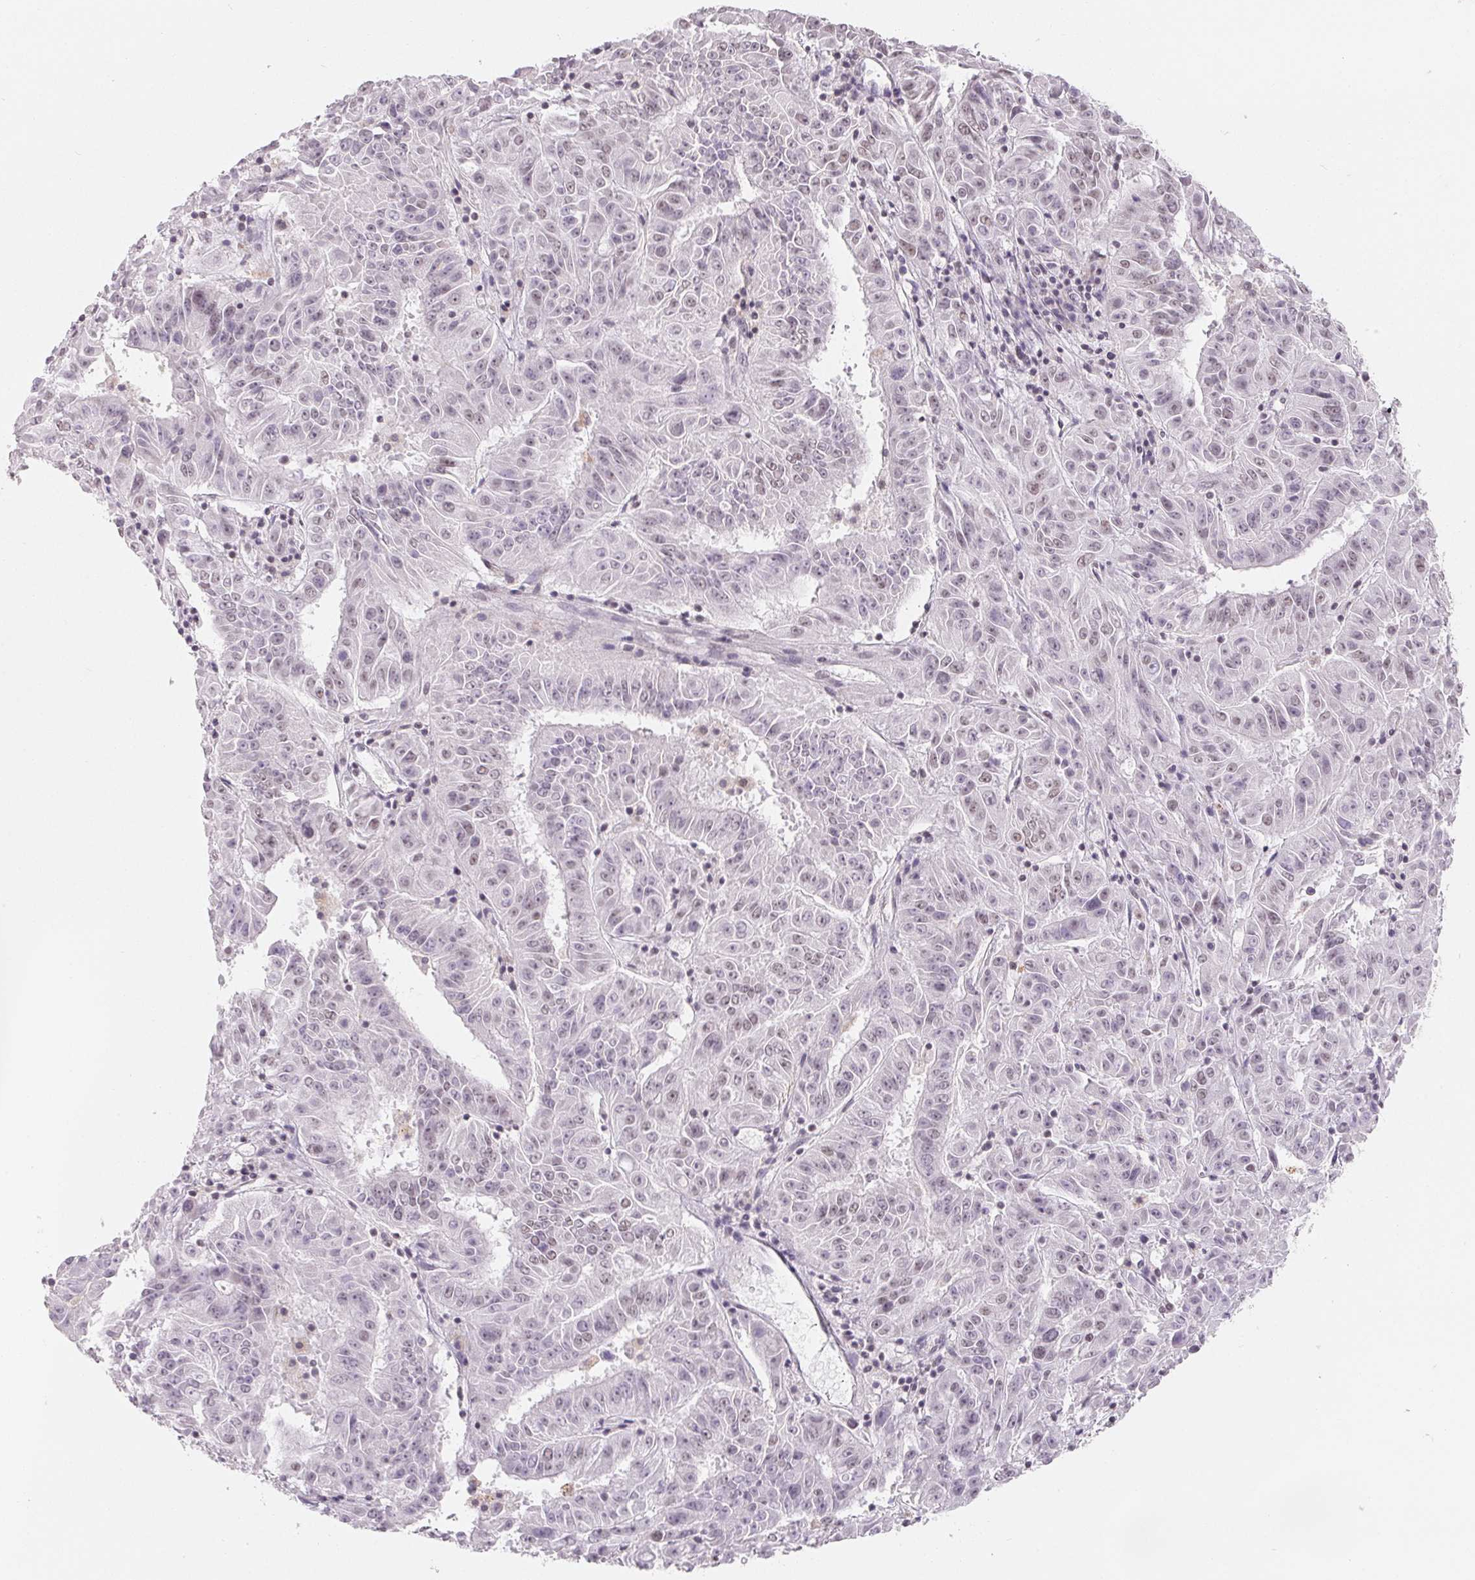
{"staining": {"intensity": "weak", "quantity": "<25%", "location": "nuclear"}, "tissue": "pancreatic cancer", "cell_type": "Tumor cells", "image_type": "cancer", "snomed": [{"axis": "morphology", "description": "Adenocarcinoma, NOS"}, {"axis": "topography", "description": "Pancreas"}], "caption": "Immunohistochemistry histopathology image of pancreatic adenocarcinoma stained for a protein (brown), which demonstrates no staining in tumor cells.", "gene": "NXF3", "patient": {"sex": "male", "age": 63}}